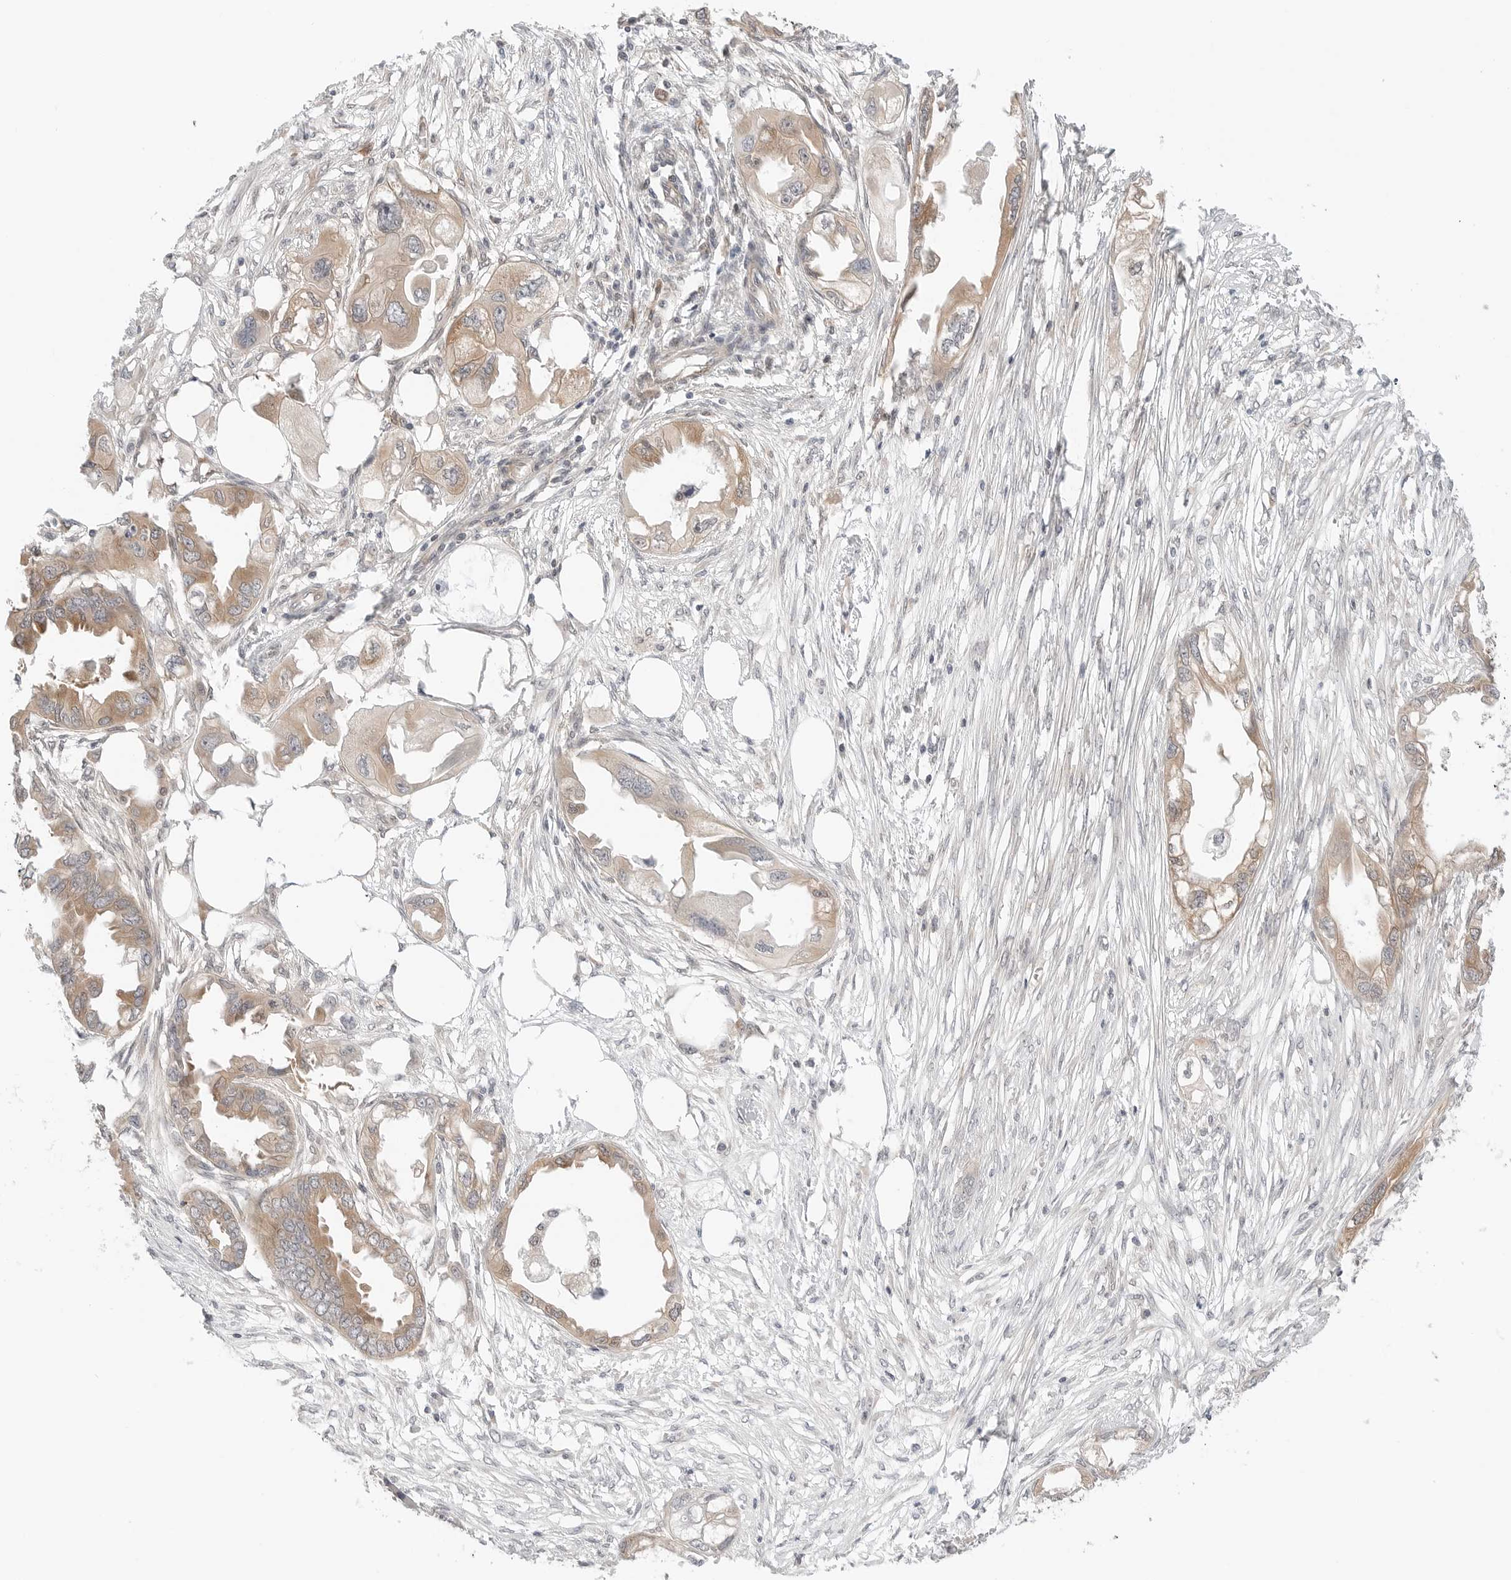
{"staining": {"intensity": "moderate", "quantity": ">75%", "location": "cytoplasmic/membranous"}, "tissue": "endometrial cancer", "cell_type": "Tumor cells", "image_type": "cancer", "snomed": [{"axis": "morphology", "description": "Adenocarcinoma, NOS"}, {"axis": "morphology", "description": "Adenocarcinoma, metastatic, NOS"}, {"axis": "topography", "description": "Adipose tissue"}, {"axis": "topography", "description": "Endometrium"}], "caption": "Tumor cells reveal medium levels of moderate cytoplasmic/membranous positivity in about >75% of cells in human endometrial cancer.", "gene": "NUDC", "patient": {"sex": "female", "age": 67}}